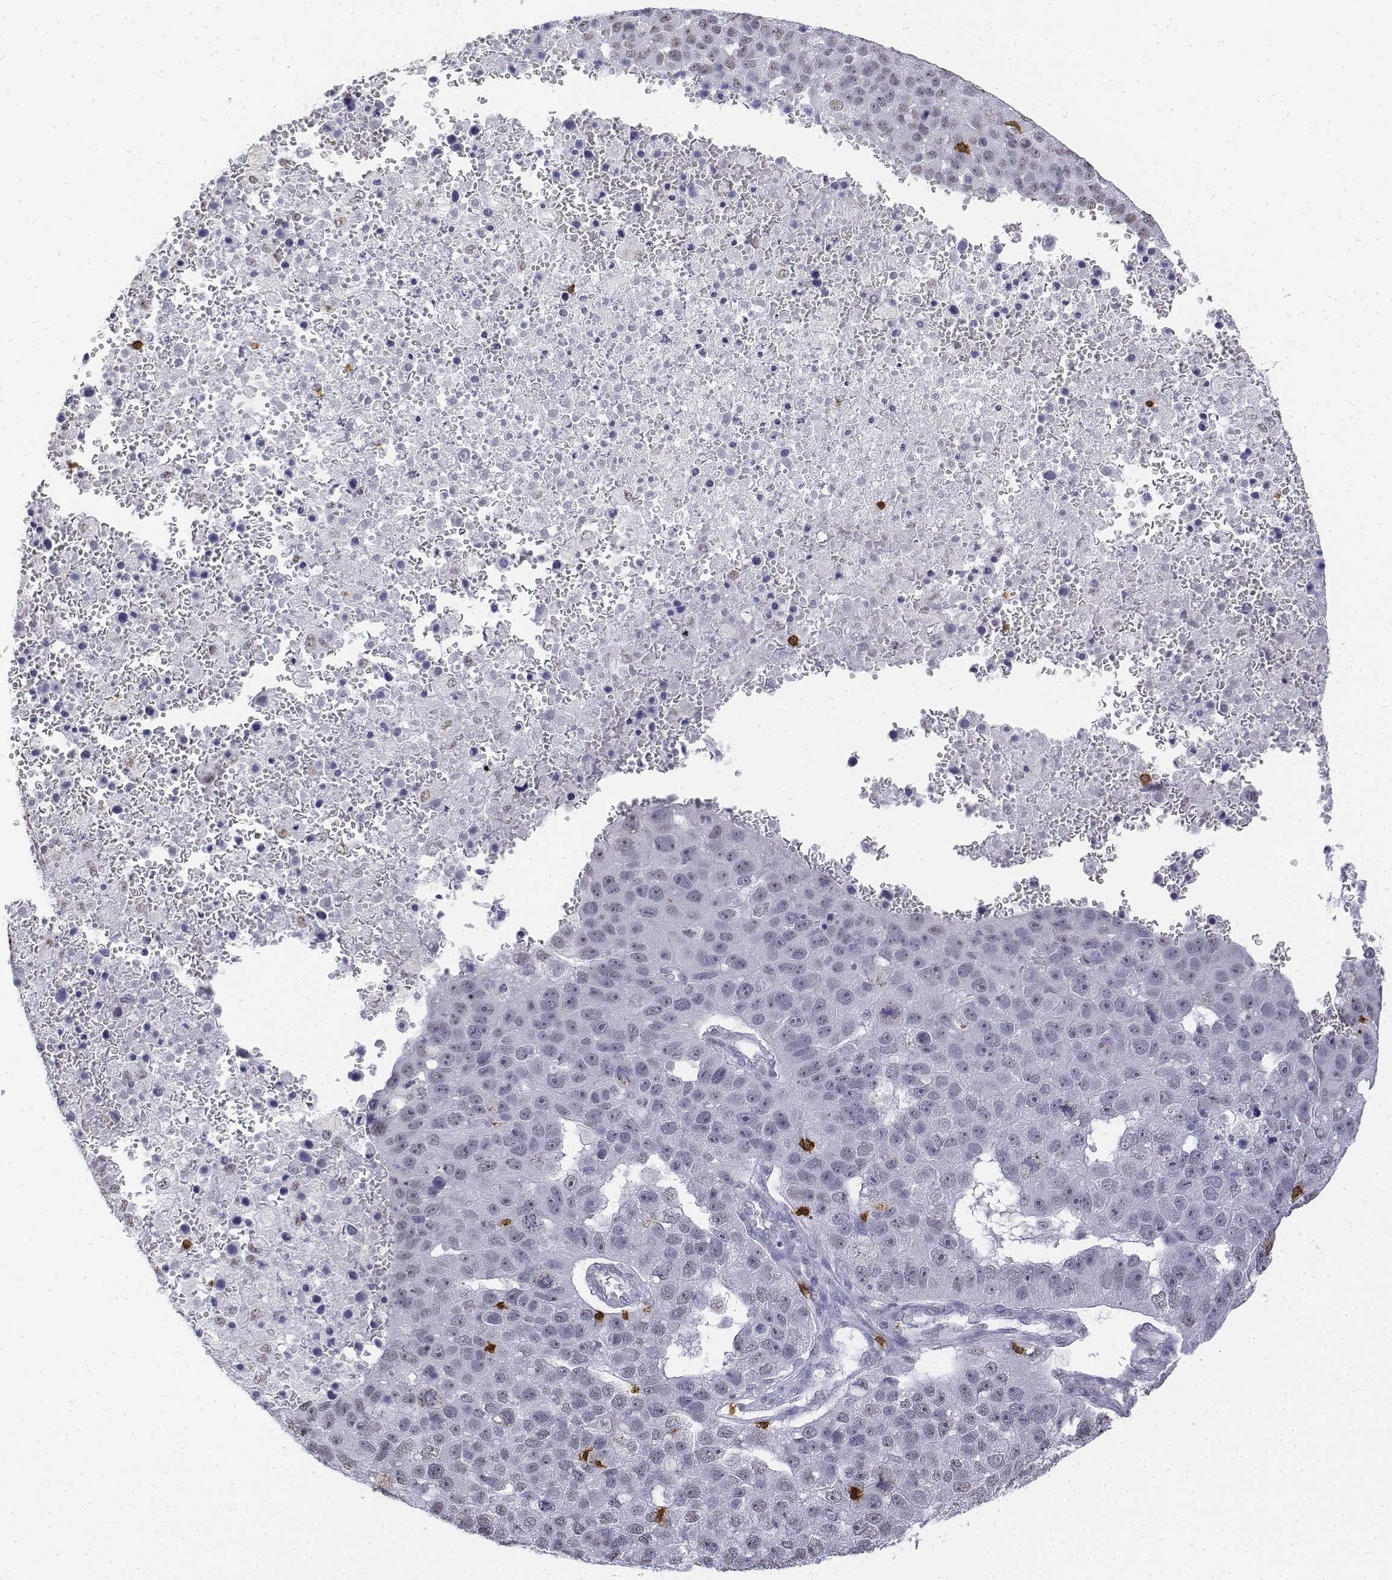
{"staining": {"intensity": "negative", "quantity": "none", "location": "none"}, "tissue": "pancreatic cancer", "cell_type": "Tumor cells", "image_type": "cancer", "snomed": [{"axis": "morphology", "description": "Adenocarcinoma, NOS"}, {"axis": "topography", "description": "Pancreas"}], "caption": "Immunohistochemical staining of pancreatic cancer reveals no significant staining in tumor cells.", "gene": "CD3E", "patient": {"sex": "female", "age": 61}}